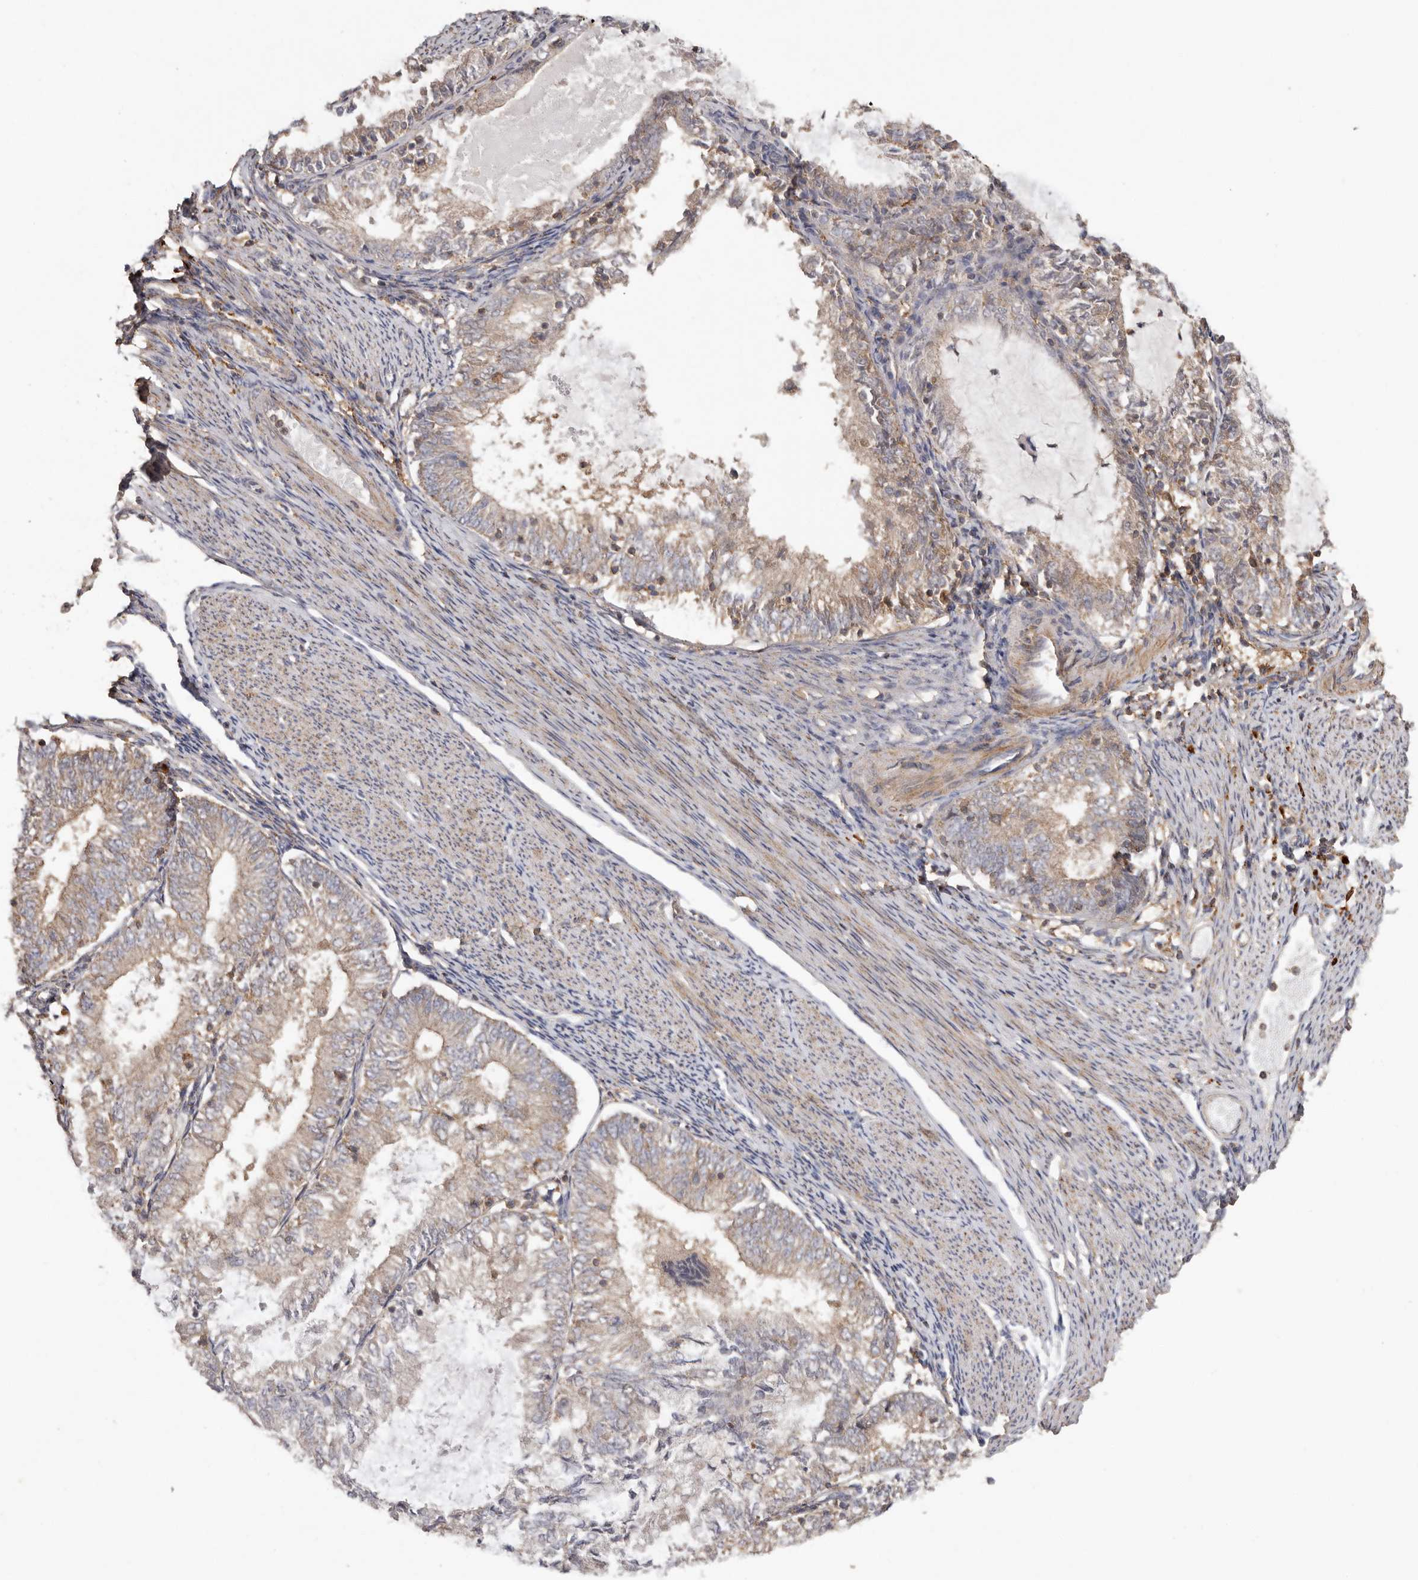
{"staining": {"intensity": "weak", "quantity": "25%-75%", "location": "cytoplasmic/membranous"}, "tissue": "endometrial cancer", "cell_type": "Tumor cells", "image_type": "cancer", "snomed": [{"axis": "morphology", "description": "Adenocarcinoma, NOS"}, {"axis": "topography", "description": "Endometrium"}], "caption": "Immunohistochemical staining of adenocarcinoma (endometrial) demonstrates weak cytoplasmic/membranous protein positivity in about 25%-75% of tumor cells.", "gene": "RWDD1", "patient": {"sex": "female", "age": 57}}